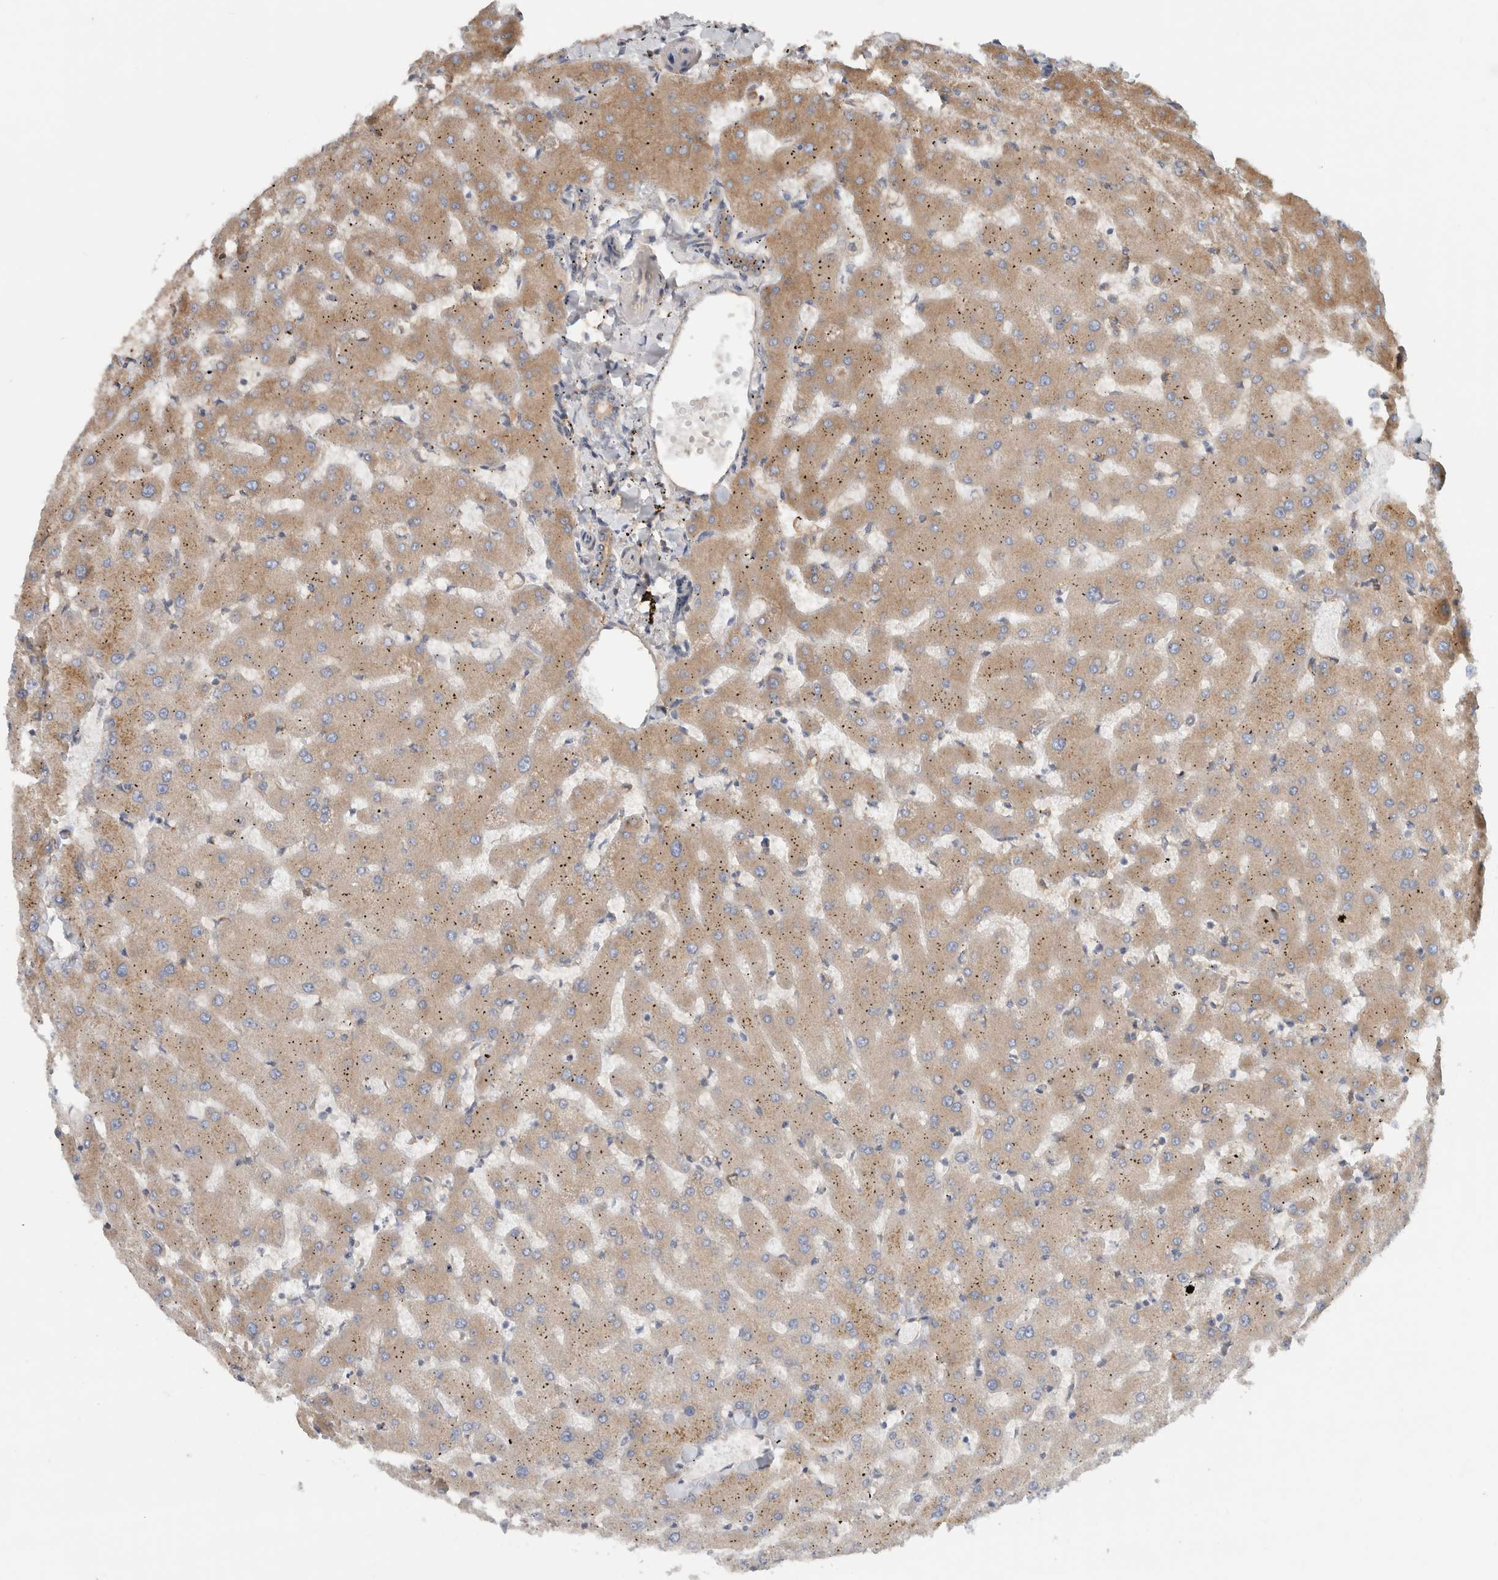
{"staining": {"intensity": "weak", "quantity": ">75%", "location": "cytoplasmic/membranous"}, "tissue": "liver", "cell_type": "Cholangiocytes", "image_type": "normal", "snomed": [{"axis": "morphology", "description": "Normal tissue, NOS"}, {"axis": "topography", "description": "Liver"}], "caption": "A brown stain labels weak cytoplasmic/membranous staining of a protein in cholangiocytes of benign liver. The protein of interest is stained brown, and the nuclei are stained in blue (DAB IHC with brightfield microscopy, high magnification).", "gene": "CFI", "patient": {"sex": "female", "age": 63}}